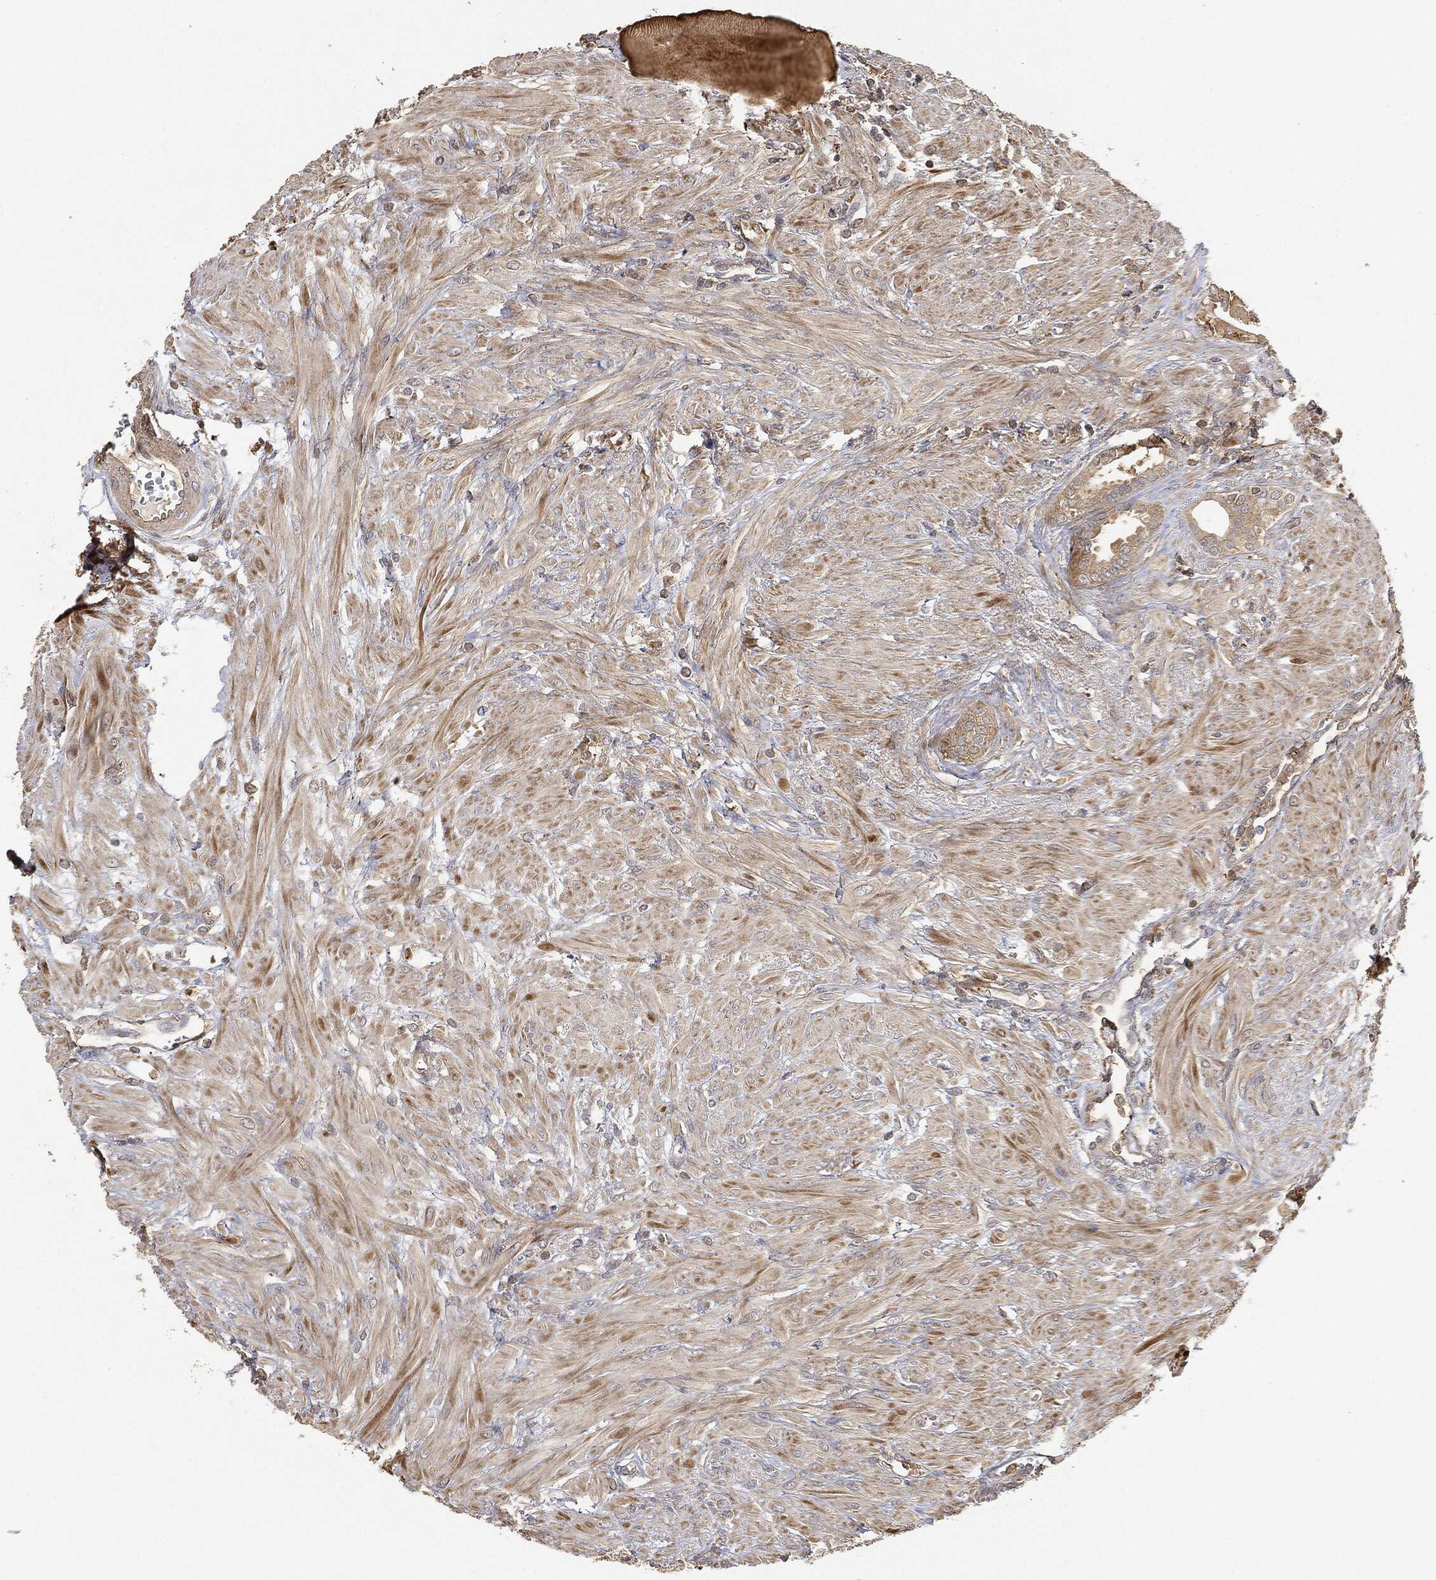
{"staining": {"intensity": "strong", "quantity": "<25%", "location": "cytoplasmic/membranous"}, "tissue": "prostate cancer", "cell_type": "Tumor cells", "image_type": "cancer", "snomed": [{"axis": "morphology", "description": "Adenocarcinoma, NOS"}, {"axis": "topography", "description": "Prostate and seminal vesicle, NOS"}, {"axis": "topography", "description": "Prostate"}], "caption": "A brown stain labels strong cytoplasmic/membranous expression of a protein in prostate cancer (adenocarcinoma) tumor cells.", "gene": "TPT1", "patient": {"sex": "male", "age": 79}}